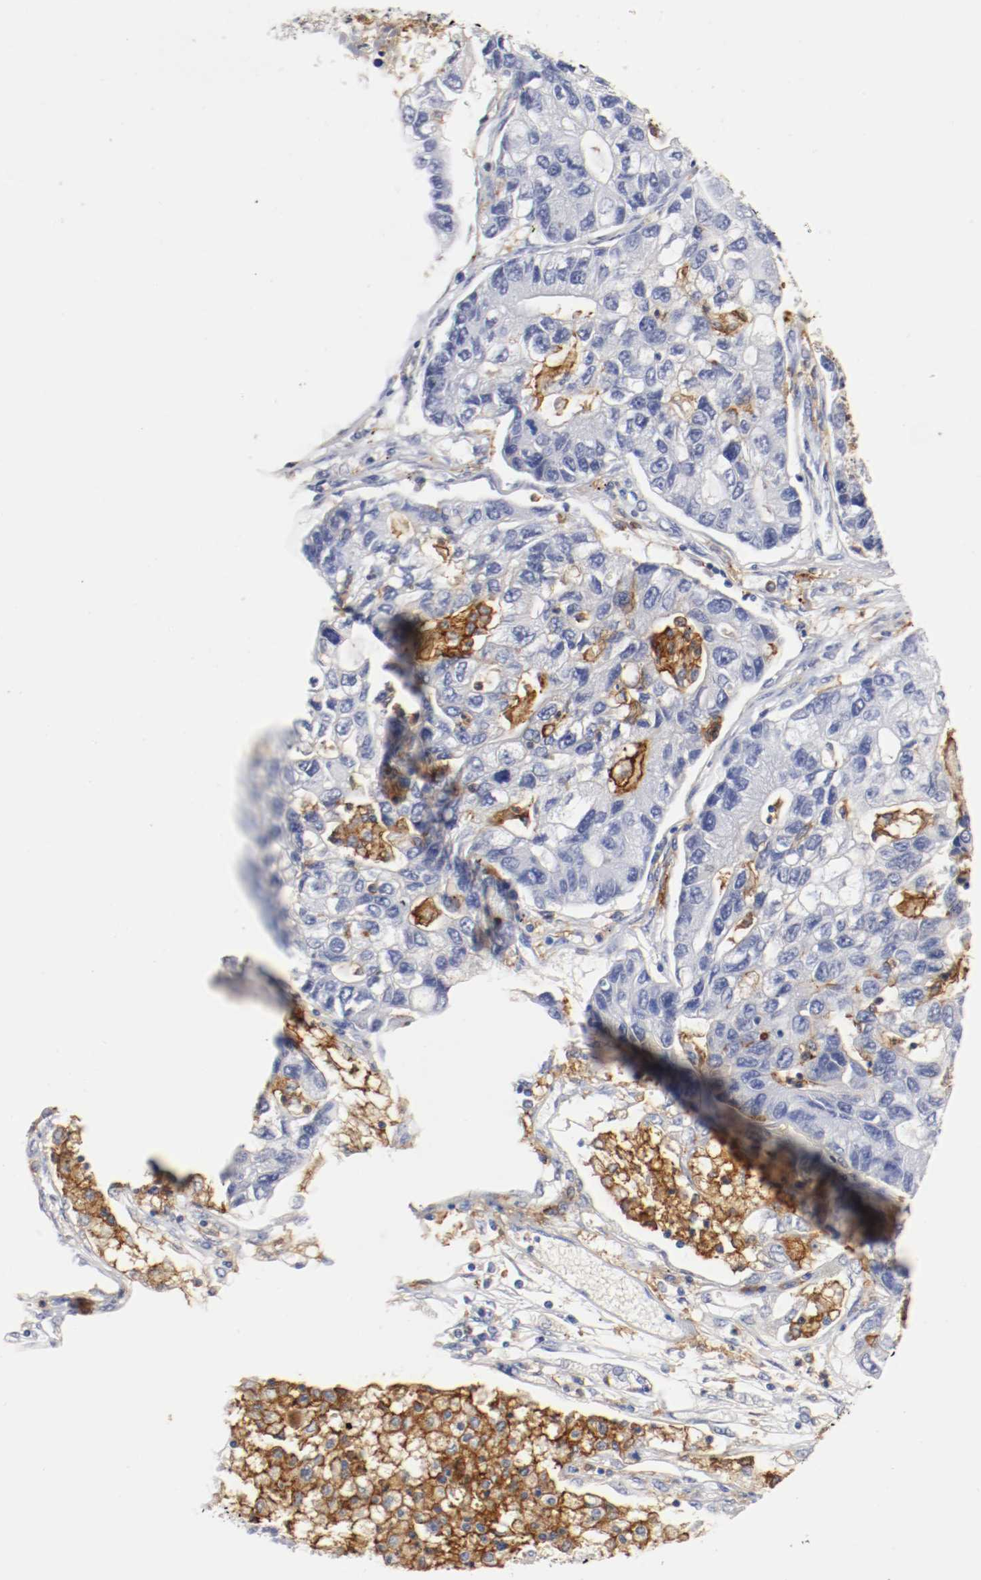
{"staining": {"intensity": "negative", "quantity": "none", "location": "none"}, "tissue": "lung cancer", "cell_type": "Tumor cells", "image_type": "cancer", "snomed": [{"axis": "morphology", "description": "Adenocarcinoma, NOS"}, {"axis": "topography", "description": "Lung"}], "caption": "An immunohistochemistry (IHC) image of lung adenocarcinoma is shown. There is no staining in tumor cells of lung adenocarcinoma.", "gene": "ITGAX", "patient": {"sex": "female", "age": 51}}